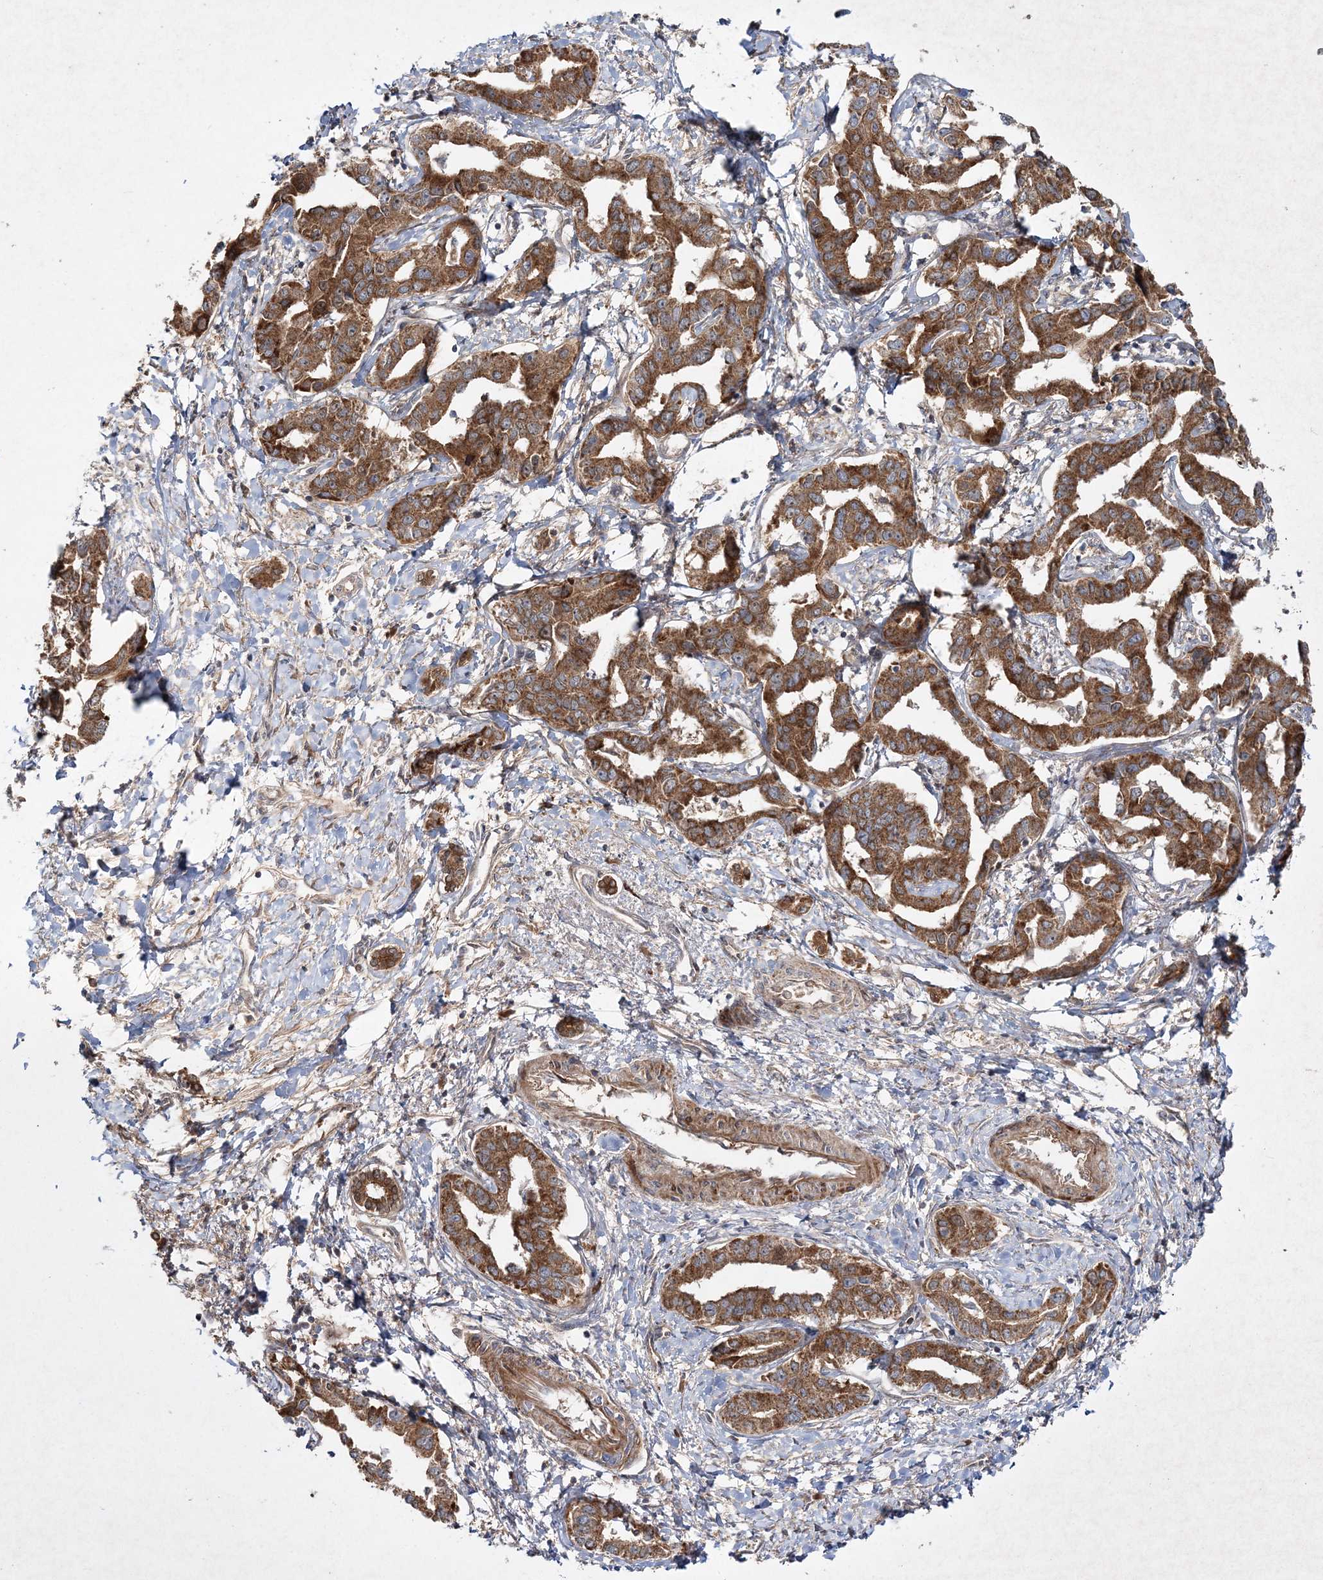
{"staining": {"intensity": "strong", "quantity": ">75%", "location": "cytoplasmic/membranous"}, "tissue": "liver cancer", "cell_type": "Tumor cells", "image_type": "cancer", "snomed": [{"axis": "morphology", "description": "Cholangiocarcinoma"}, {"axis": "topography", "description": "Liver"}], "caption": "A brown stain highlights strong cytoplasmic/membranous positivity of a protein in human liver cancer (cholangiocarcinoma) tumor cells.", "gene": "MOCS2", "patient": {"sex": "male", "age": 59}}